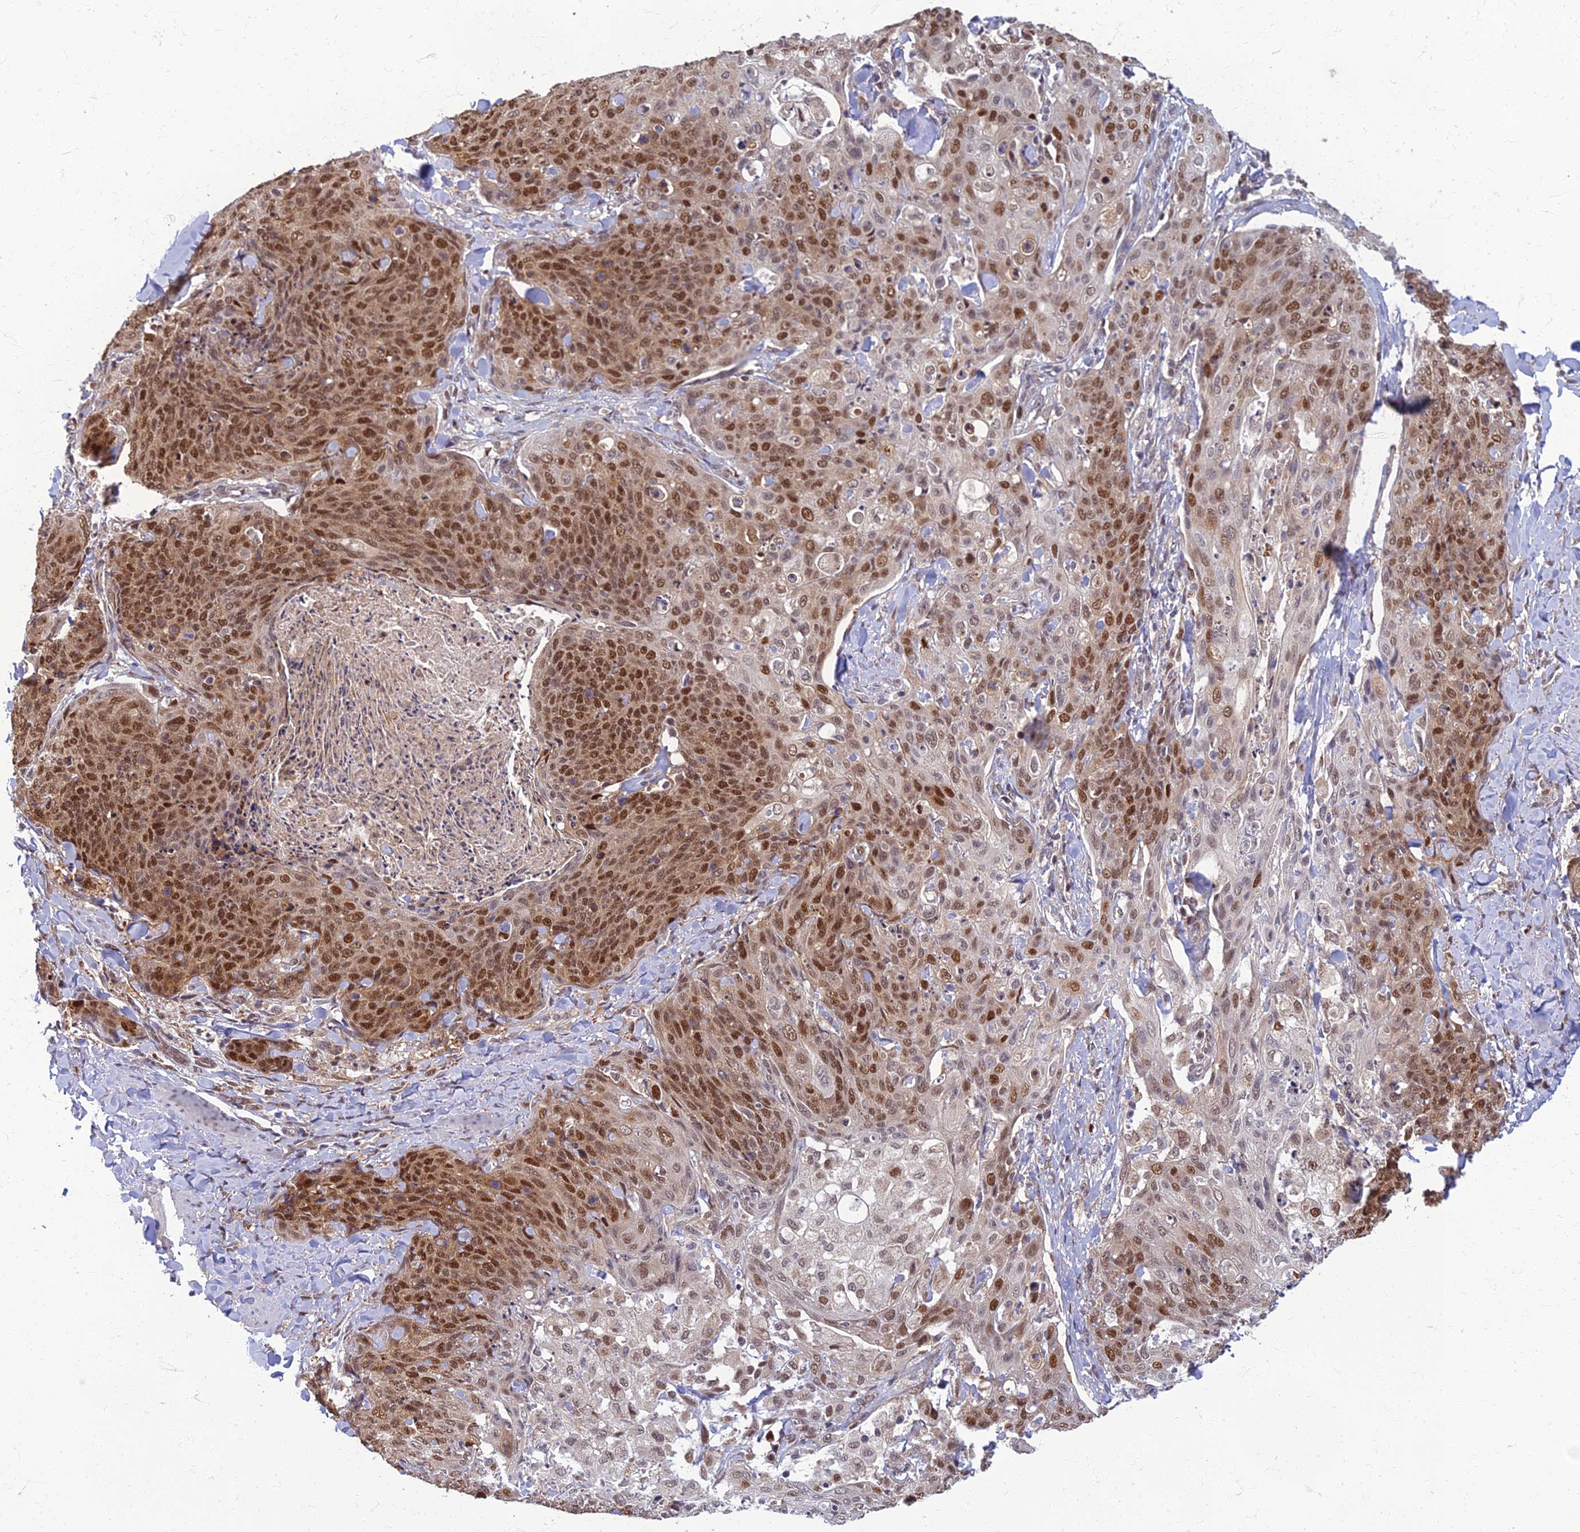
{"staining": {"intensity": "moderate", "quantity": ">75%", "location": "nuclear"}, "tissue": "skin cancer", "cell_type": "Tumor cells", "image_type": "cancer", "snomed": [{"axis": "morphology", "description": "Squamous cell carcinoma, NOS"}, {"axis": "topography", "description": "Skin"}, {"axis": "topography", "description": "Vulva"}], "caption": "Immunohistochemical staining of human skin cancer (squamous cell carcinoma) shows medium levels of moderate nuclear protein positivity in about >75% of tumor cells.", "gene": "EARS2", "patient": {"sex": "female", "age": 85}}